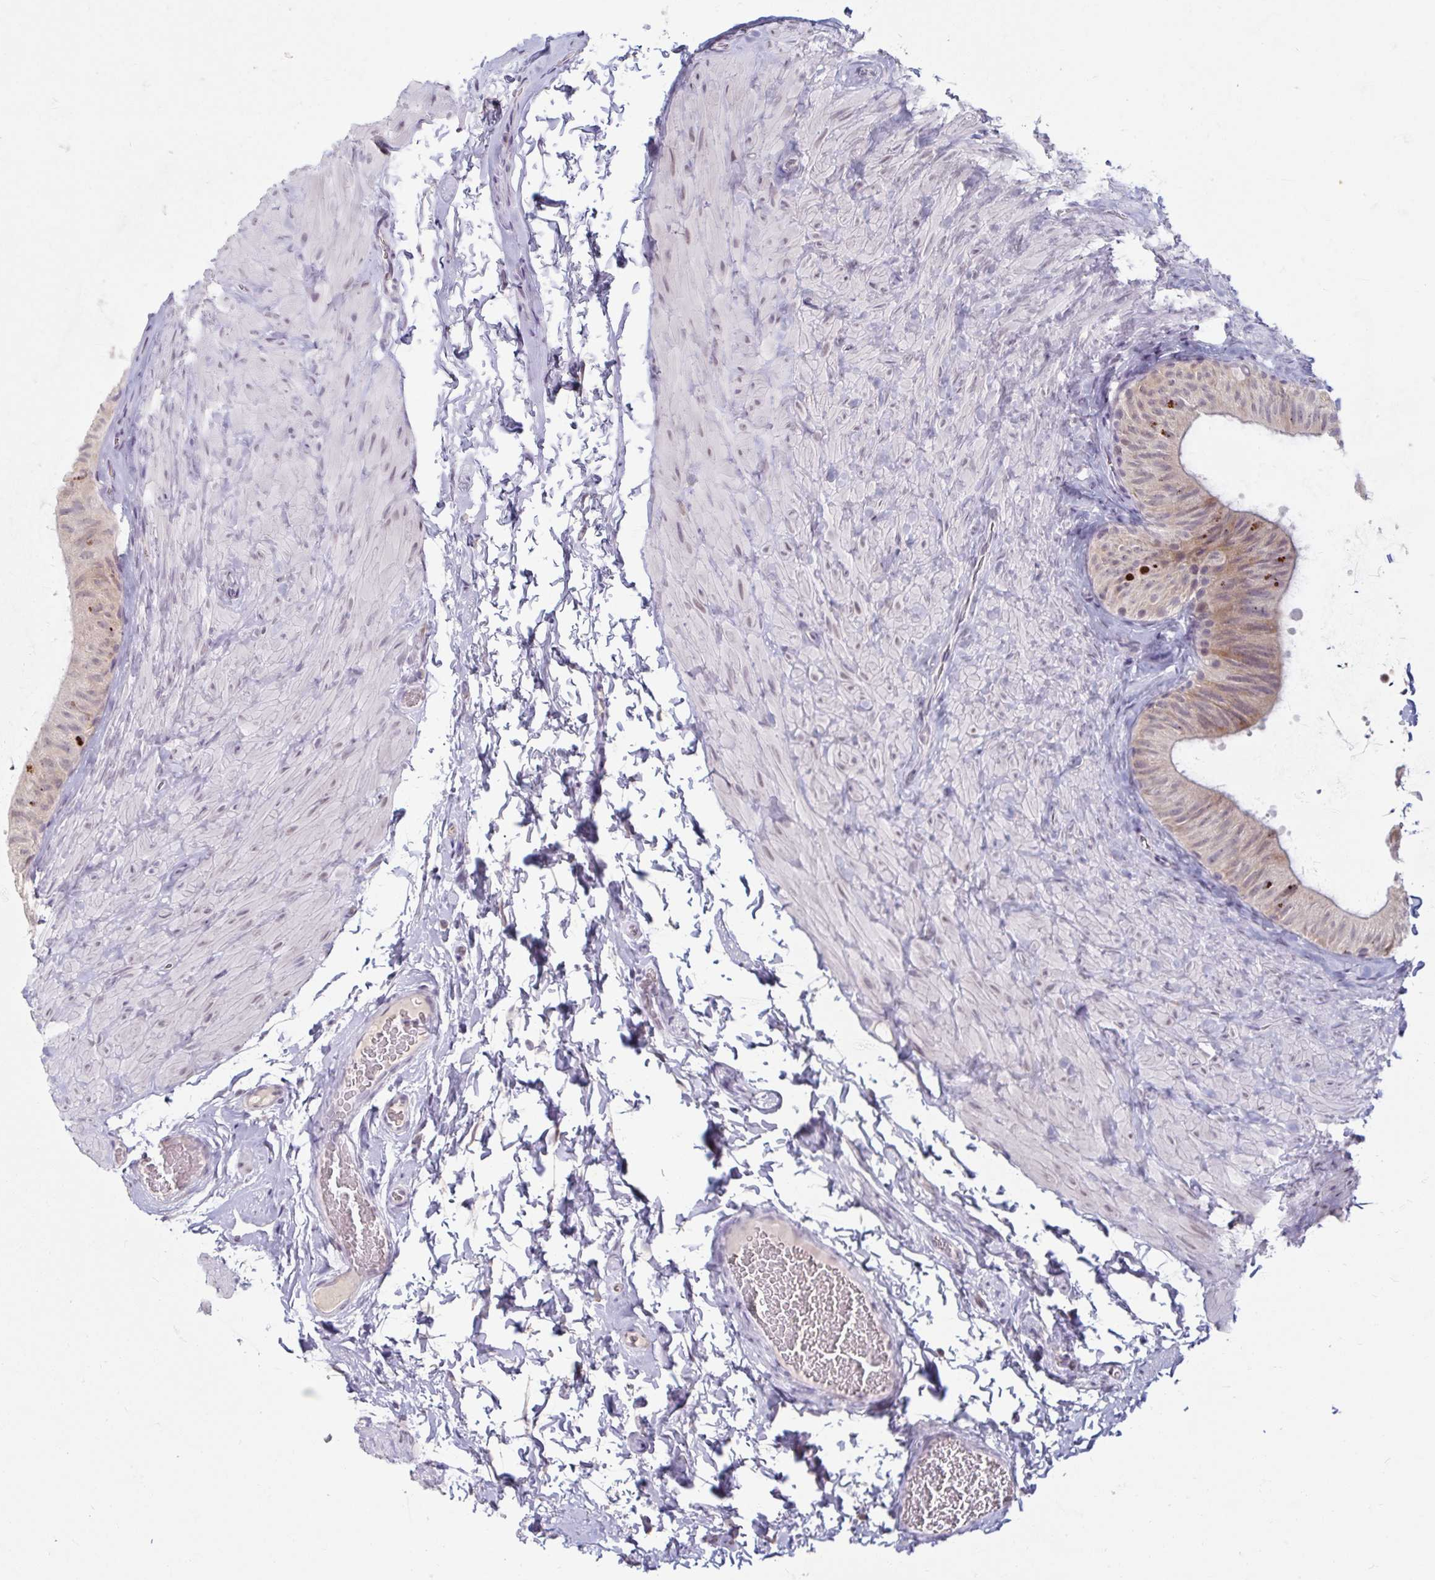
{"staining": {"intensity": "weak", "quantity": "<25%", "location": "cytoplasmic/membranous"}, "tissue": "epididymis", "cell_type": "Glandular cells", "image_type": "normal", "snomed": [{"axis": "morphology", "description": "Normal tissue, NOS"}, {"axis": "topography", "description": "Epididymis, spermatic cord, NOS"}, {"axis": "topography", "description": "Epididymis"}], "caption": "Immunohistochemistry of normal epididymis exhibits no expression in glandular cells. Nuclei are stained in blue.", "gene": "DDN", "patient": {"sex": "male", "age": 31}}